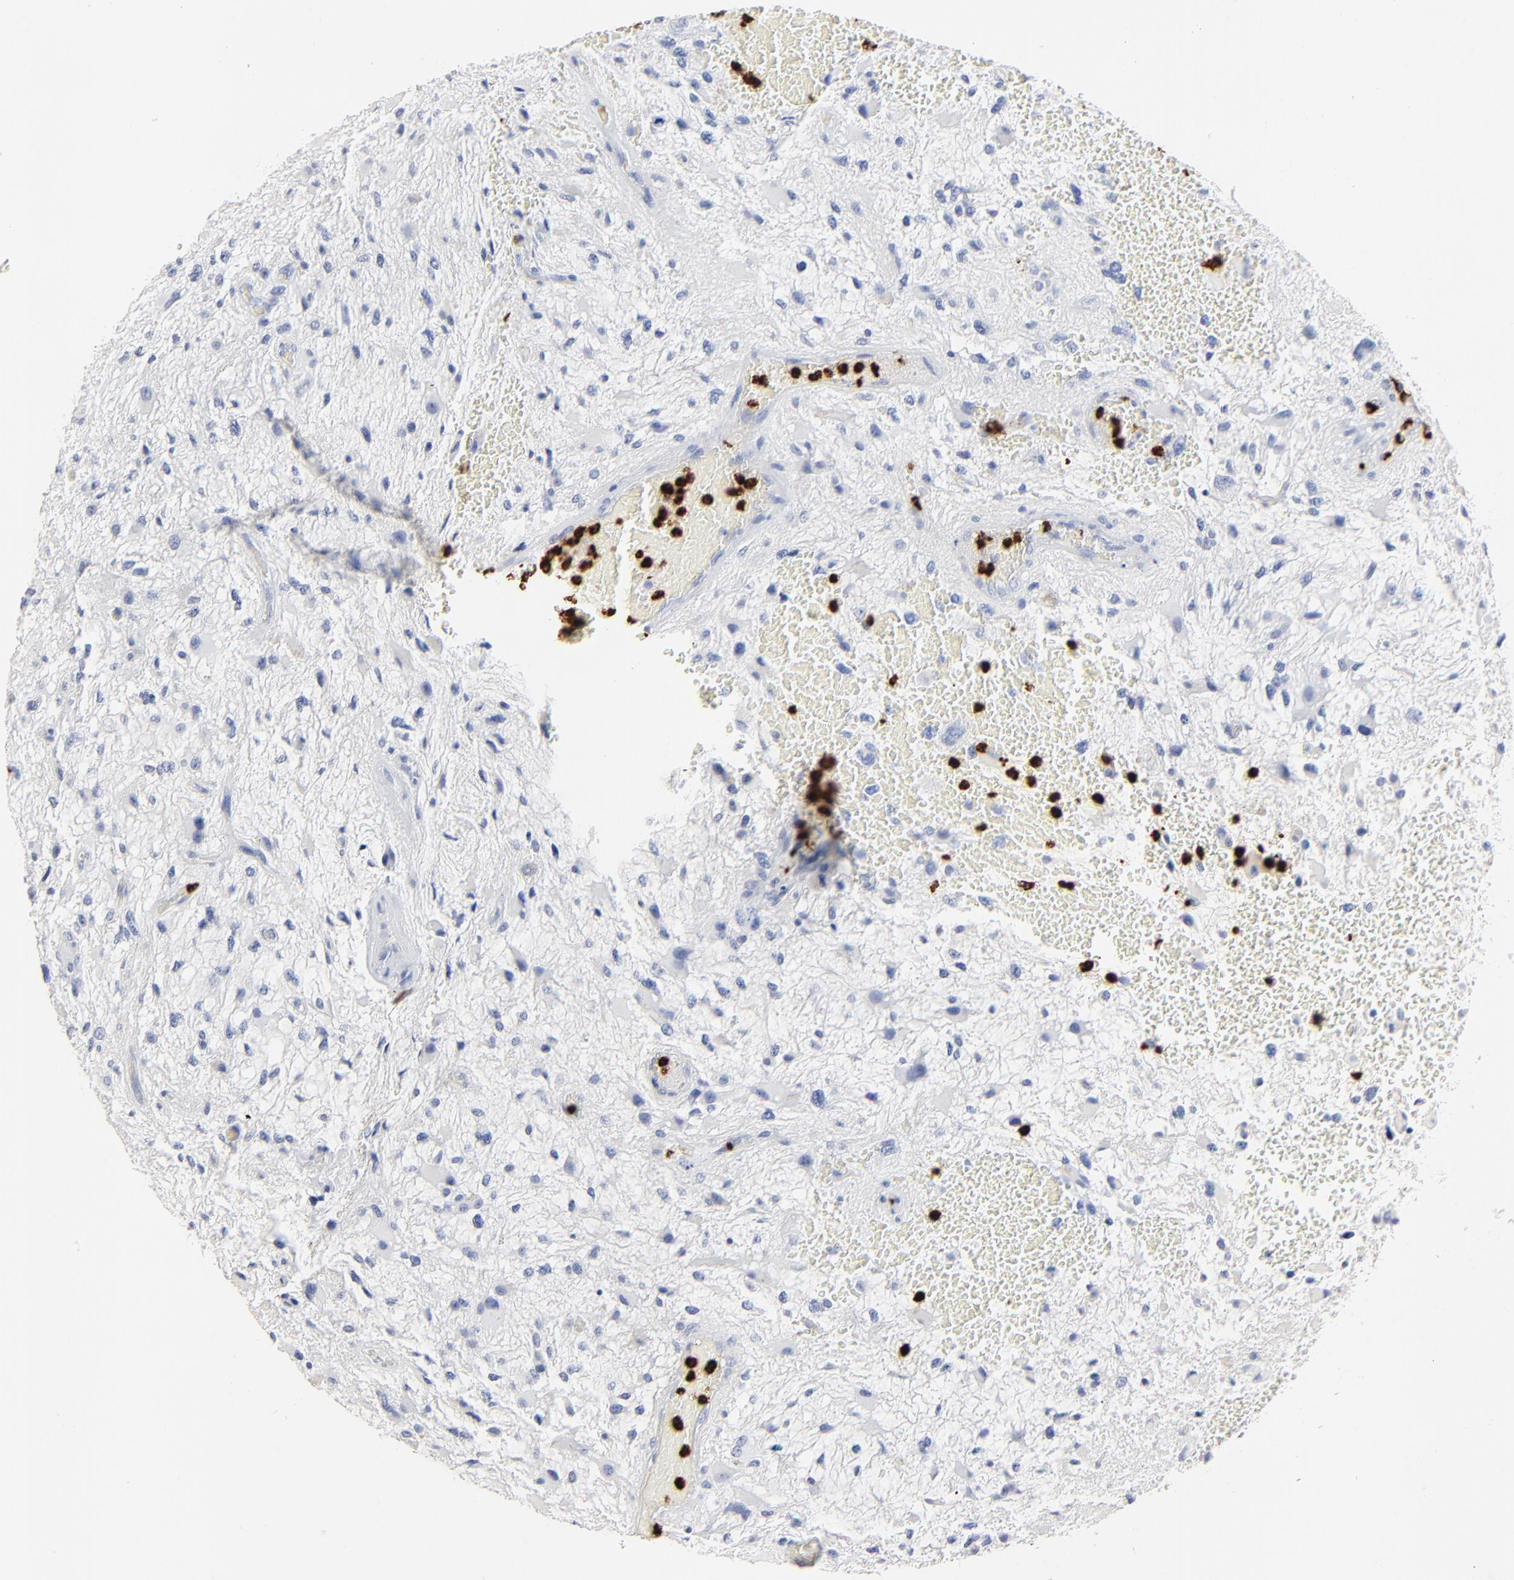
{"staining": {"intensity": "negative", "quantity": "none", "location": "none"}, "tissue": "glioma", "cell_type": "Tumor cells", "image_type": "cancer", "snomed": [{"axis": "morphology", "description": "Glioma, malignant, High grade"}, {"axis": "topography", "description": "Brain"}], "caption": "High magnification brightfield microscopy of malignant glioma (high-grade) stained with DAB (3,3'-diaminobenzidine) (brown) and counterstained with hematoxylin (blue): tumor cells show no significant staining. (DAB immunohistochemistry, high magnification).", "gene": "LCN2", "patient": {"sex": "female", "age": 60}}